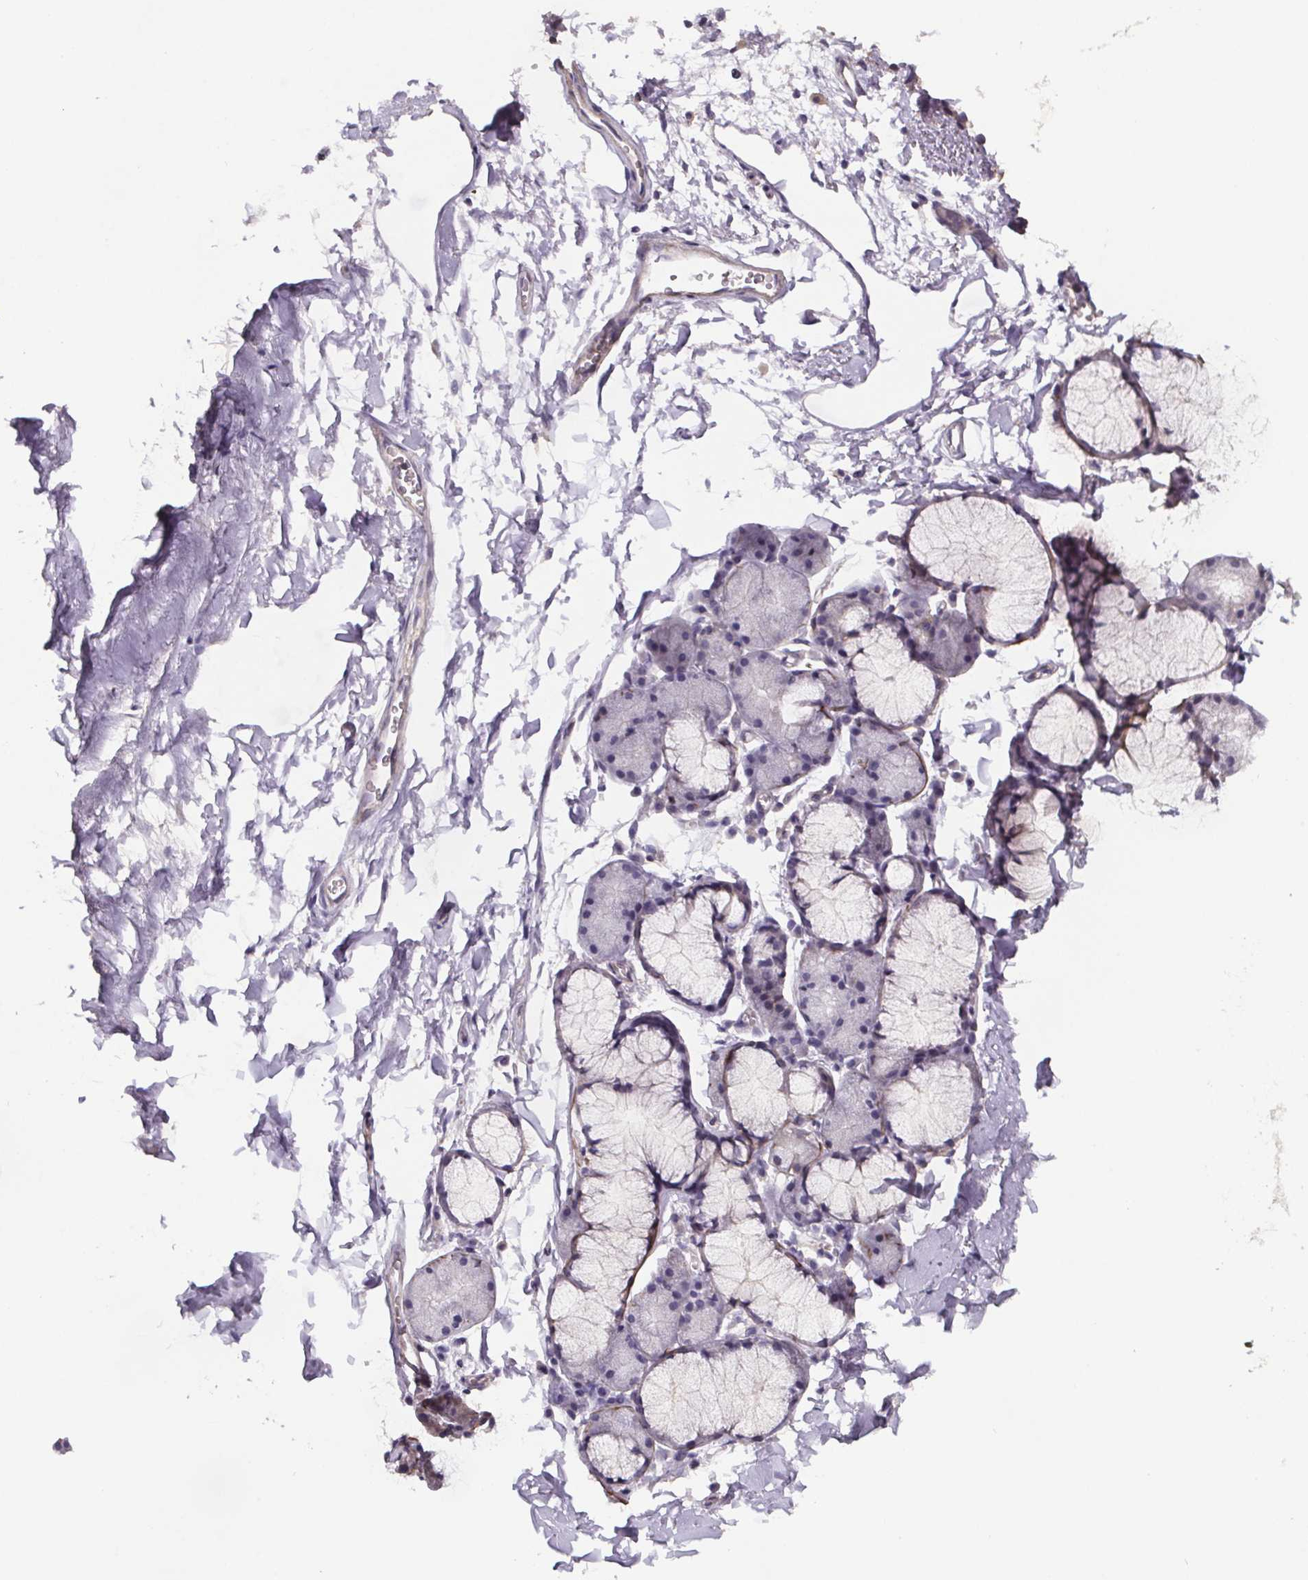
{"staining": {"intensity": "negative", "quantity": "none", "location": "none"}, "tissue": "adipose tissue", "cell_type": "Adipocytes", "image_type": "normal", "snomed": [{"axis": "morphology", "description": "Normal tissue, NOS"}, {"axis": "topography", "description": "Cartilage tissue"}, {"axis": "topography", "description": "Bronchus"}], "caption": "Immunohistochemical staining of benign human adipose tissue exhibits no significant expression in adipocytes. (DAB immunohistochemistry (IHC) with hematoxylin counter stain).", "gene": "CLN3", "patient": {"sex": "female", "age": 79}}